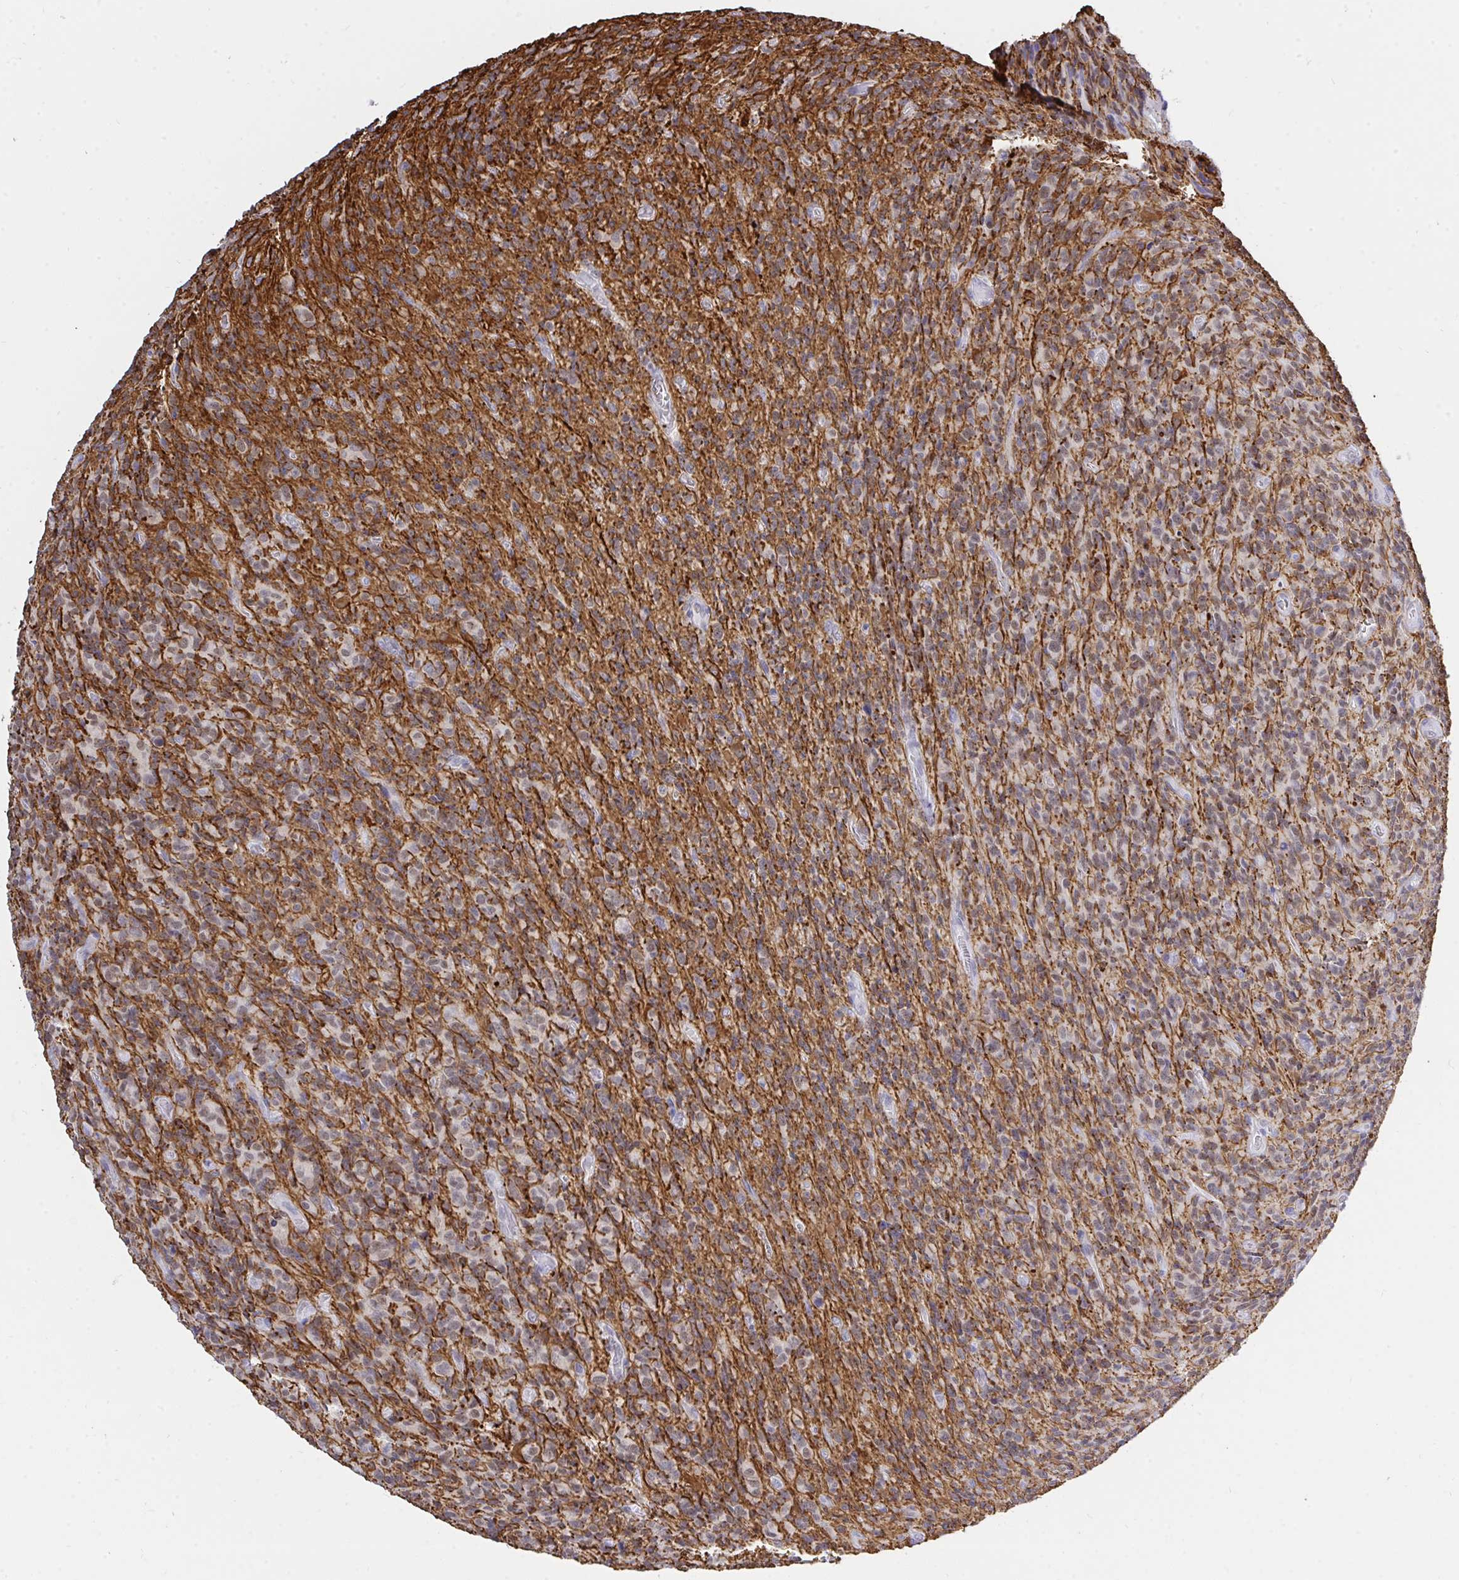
{"staining": {"intensity": "negative", "quantity": "none", "location": "none"}, "tissue": "glioma", "cell_type": "Tumor cells", "image_type": "cancer", "snomed": [{"axis": "morphology", "description": "Glioma, malignant, High grade"}, {"axis": "topography", "description": "Brain"}], "caption": "Tumor cells show no significant expression in malignant glioma (high-grade).", "gene": "THOP1", "patient": {"sex": "male", "age": 76}}